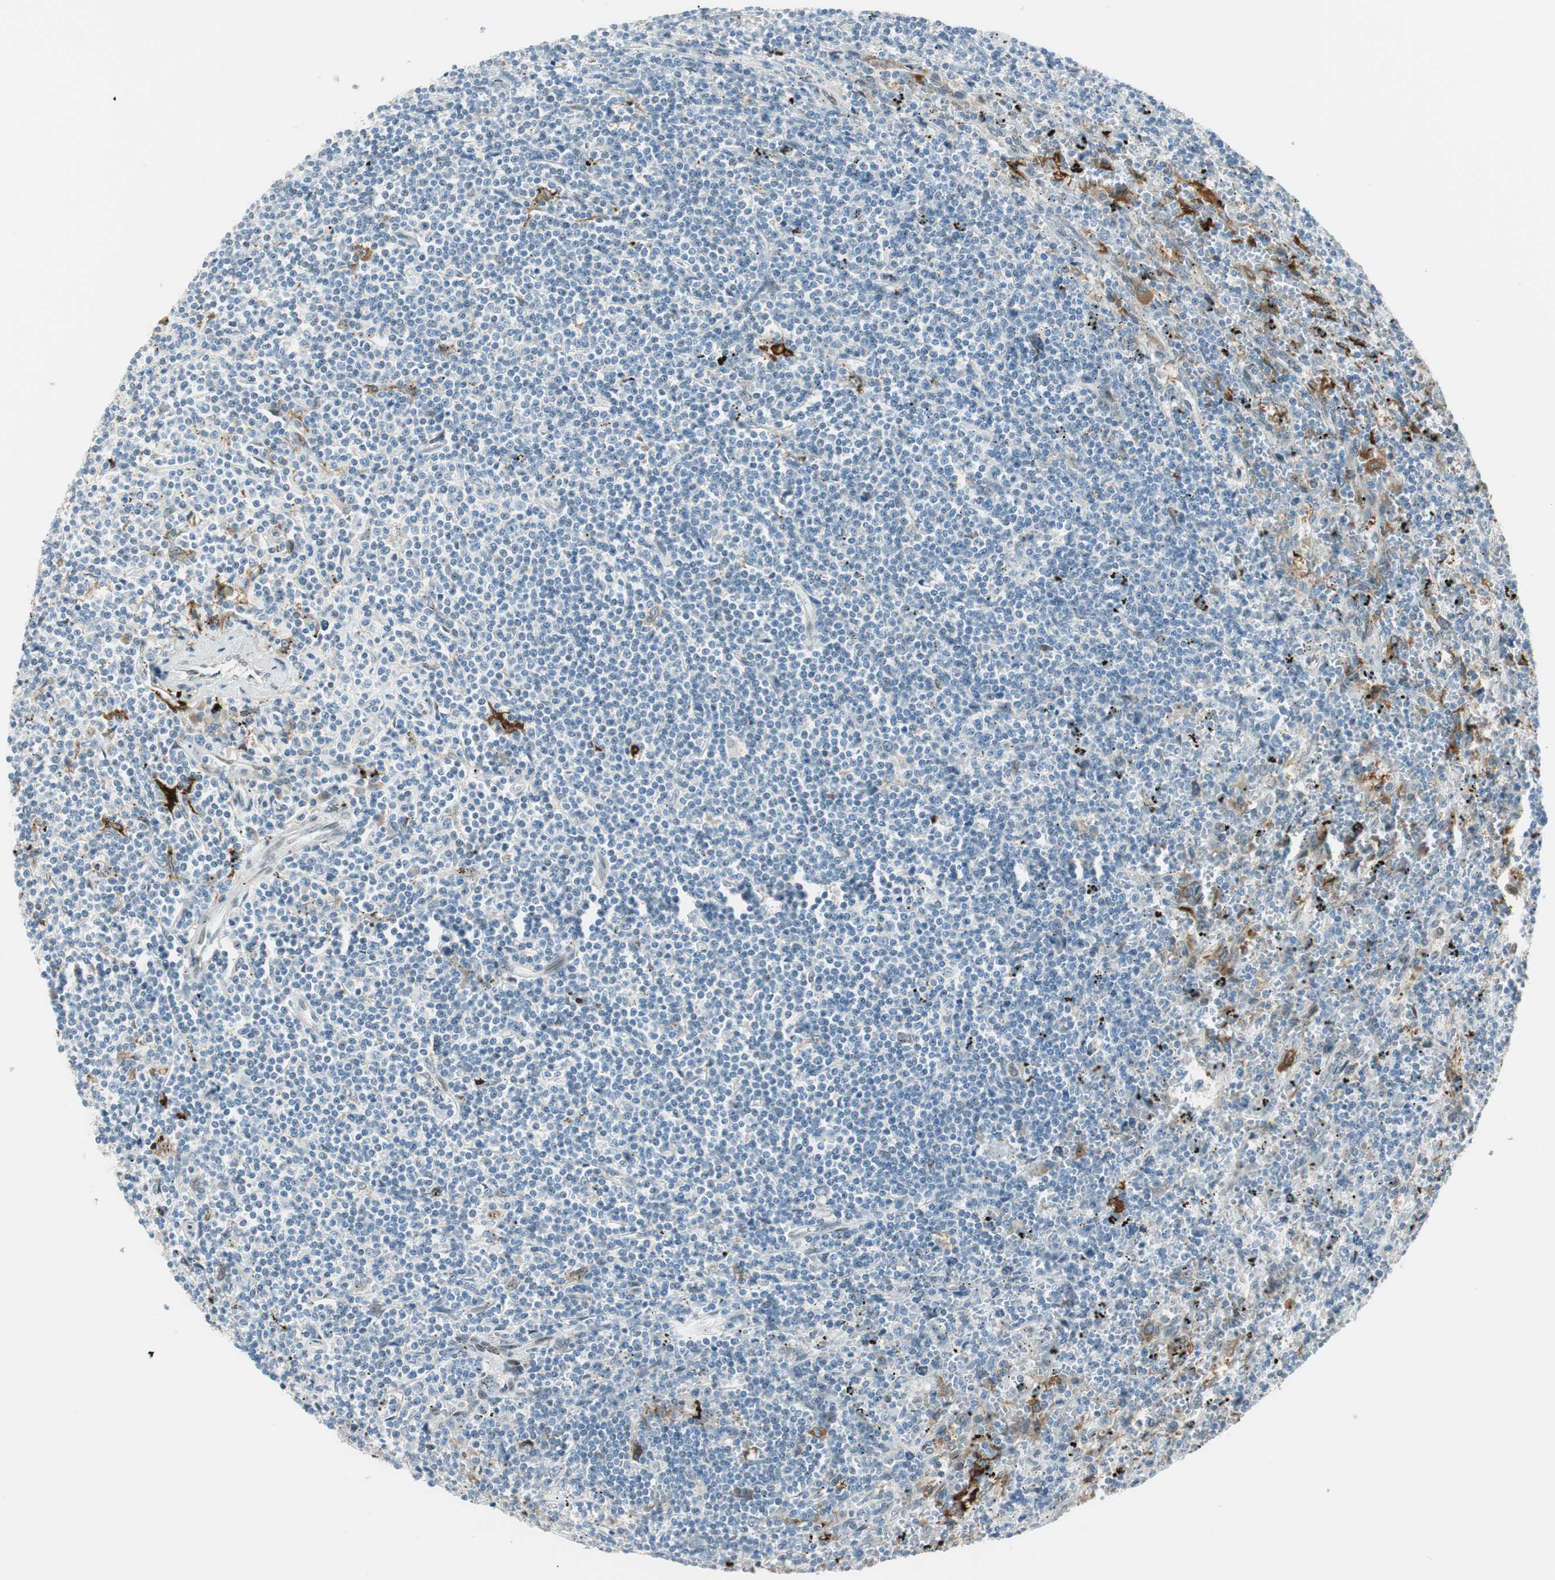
{"staining": {"intensity": "negative", "quantity": "none", "location": "none"}, "tissue": "lymphoma", "cell_type": "Tumor cells", "image_type": "cancer", "snomed": [{"axis": "morphology", "description": "Malignant lymphoma, non-Hodgkin's type, Low grade"}, {"axis": "topography", "description": "Spleen"}], "caption": "The immunohistochemistry image has no significant positivity in tumor cells of malignant lymphoma, non-Hodgkin's type (low-grade) tissue.", "gene": "TMEM260", "patient": {"sex": "male", "age": 76}}